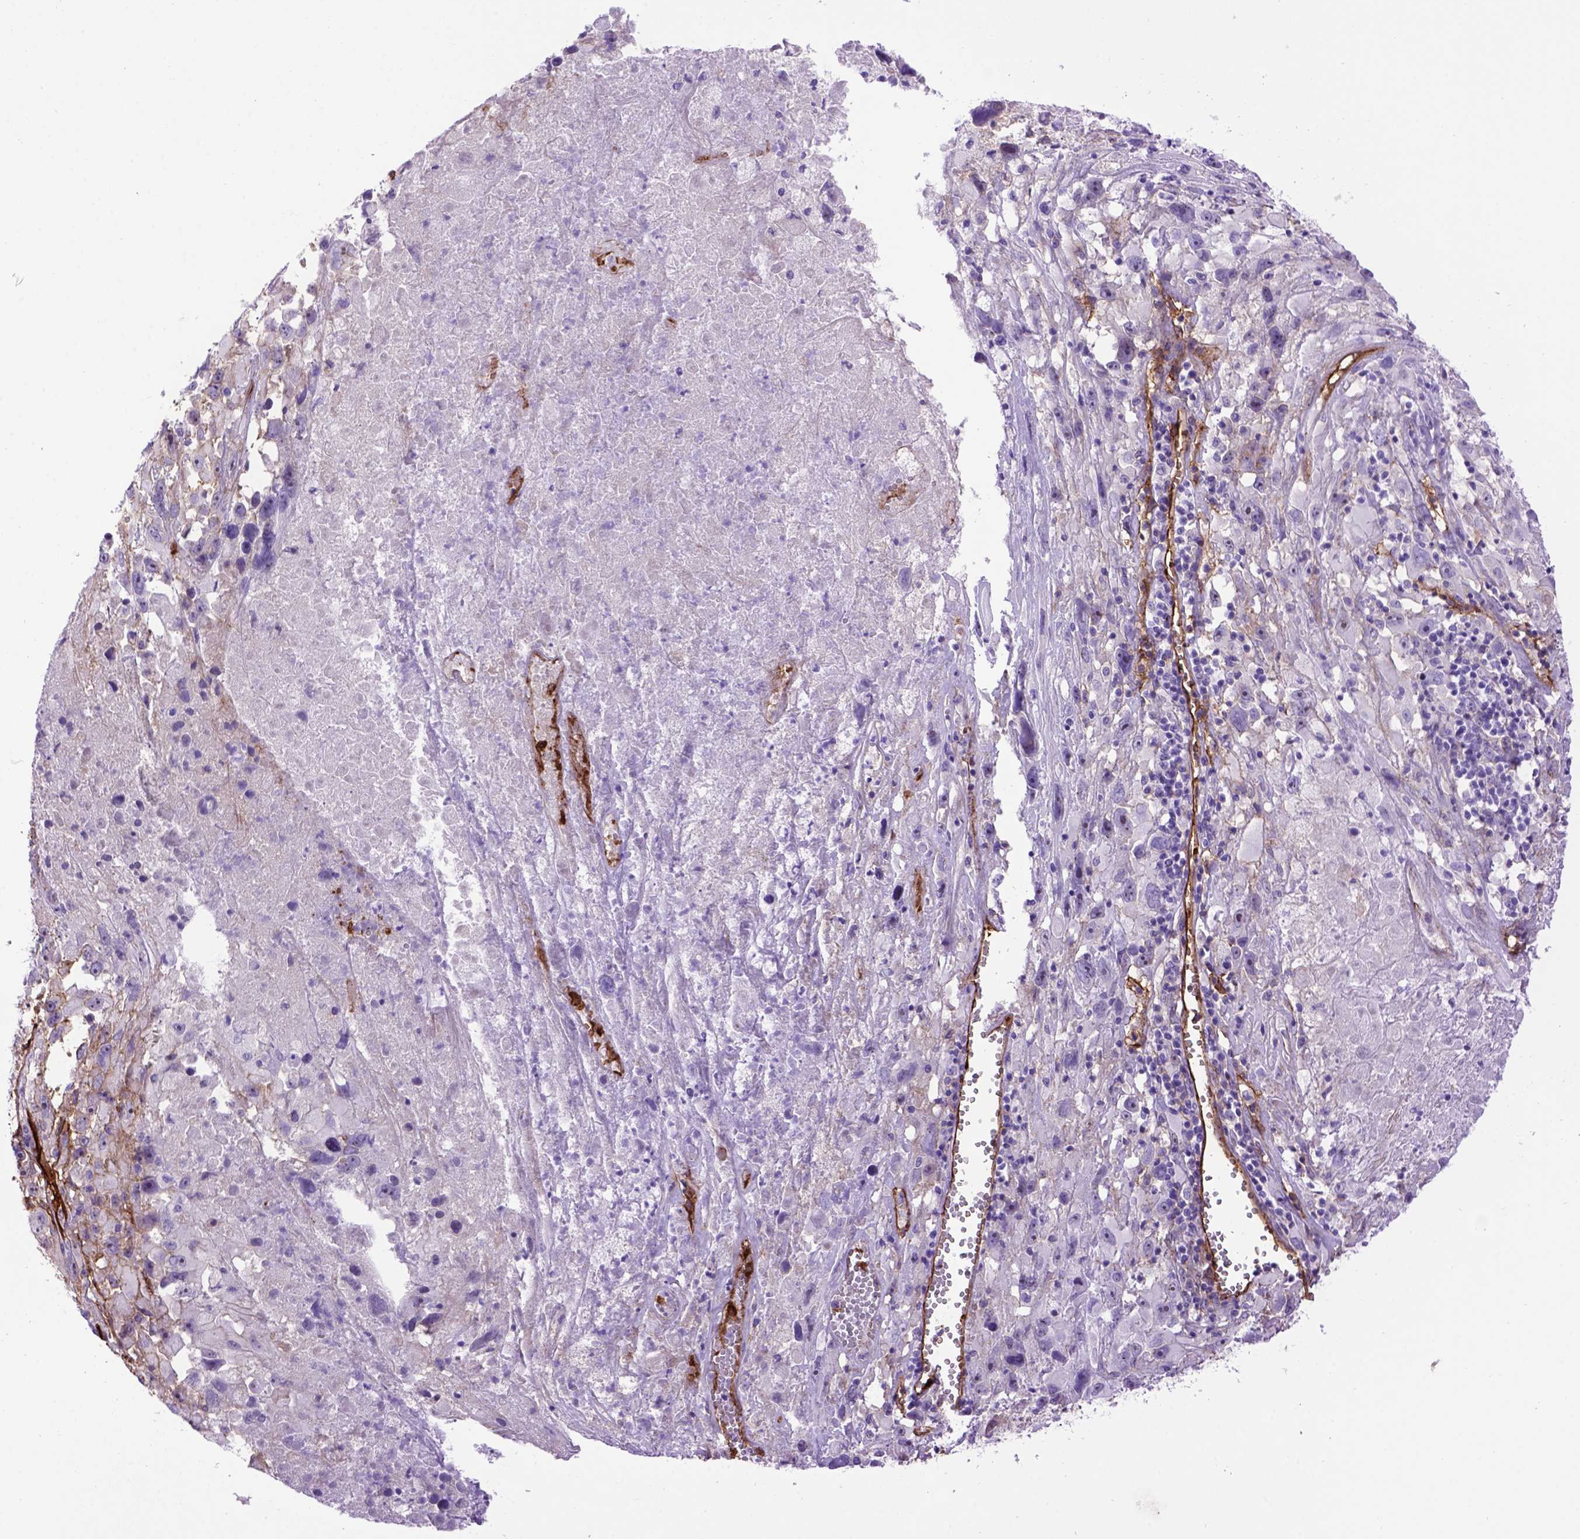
{"staining": {"intensity": "negative", "quantity": "none", "location": "none"}, "tissue": "melanoma", "cell_type": "Tumor cells", "image_type": "cancer", "snomed": [{"axis": "morphology", "description": "Malignant melanoma, Metastatic site"}, {"axis": "topography", "description": "Lymph node"}], "caption": "Immunohistochemistry image of neoplastic tissue: human melanoma stained with DAB (3,3'-diaminobenzidine) exhibits no significant protein positivity in tumor cells.", "gene": "ENG", "patient": {"sex": "male", "age": 50}}